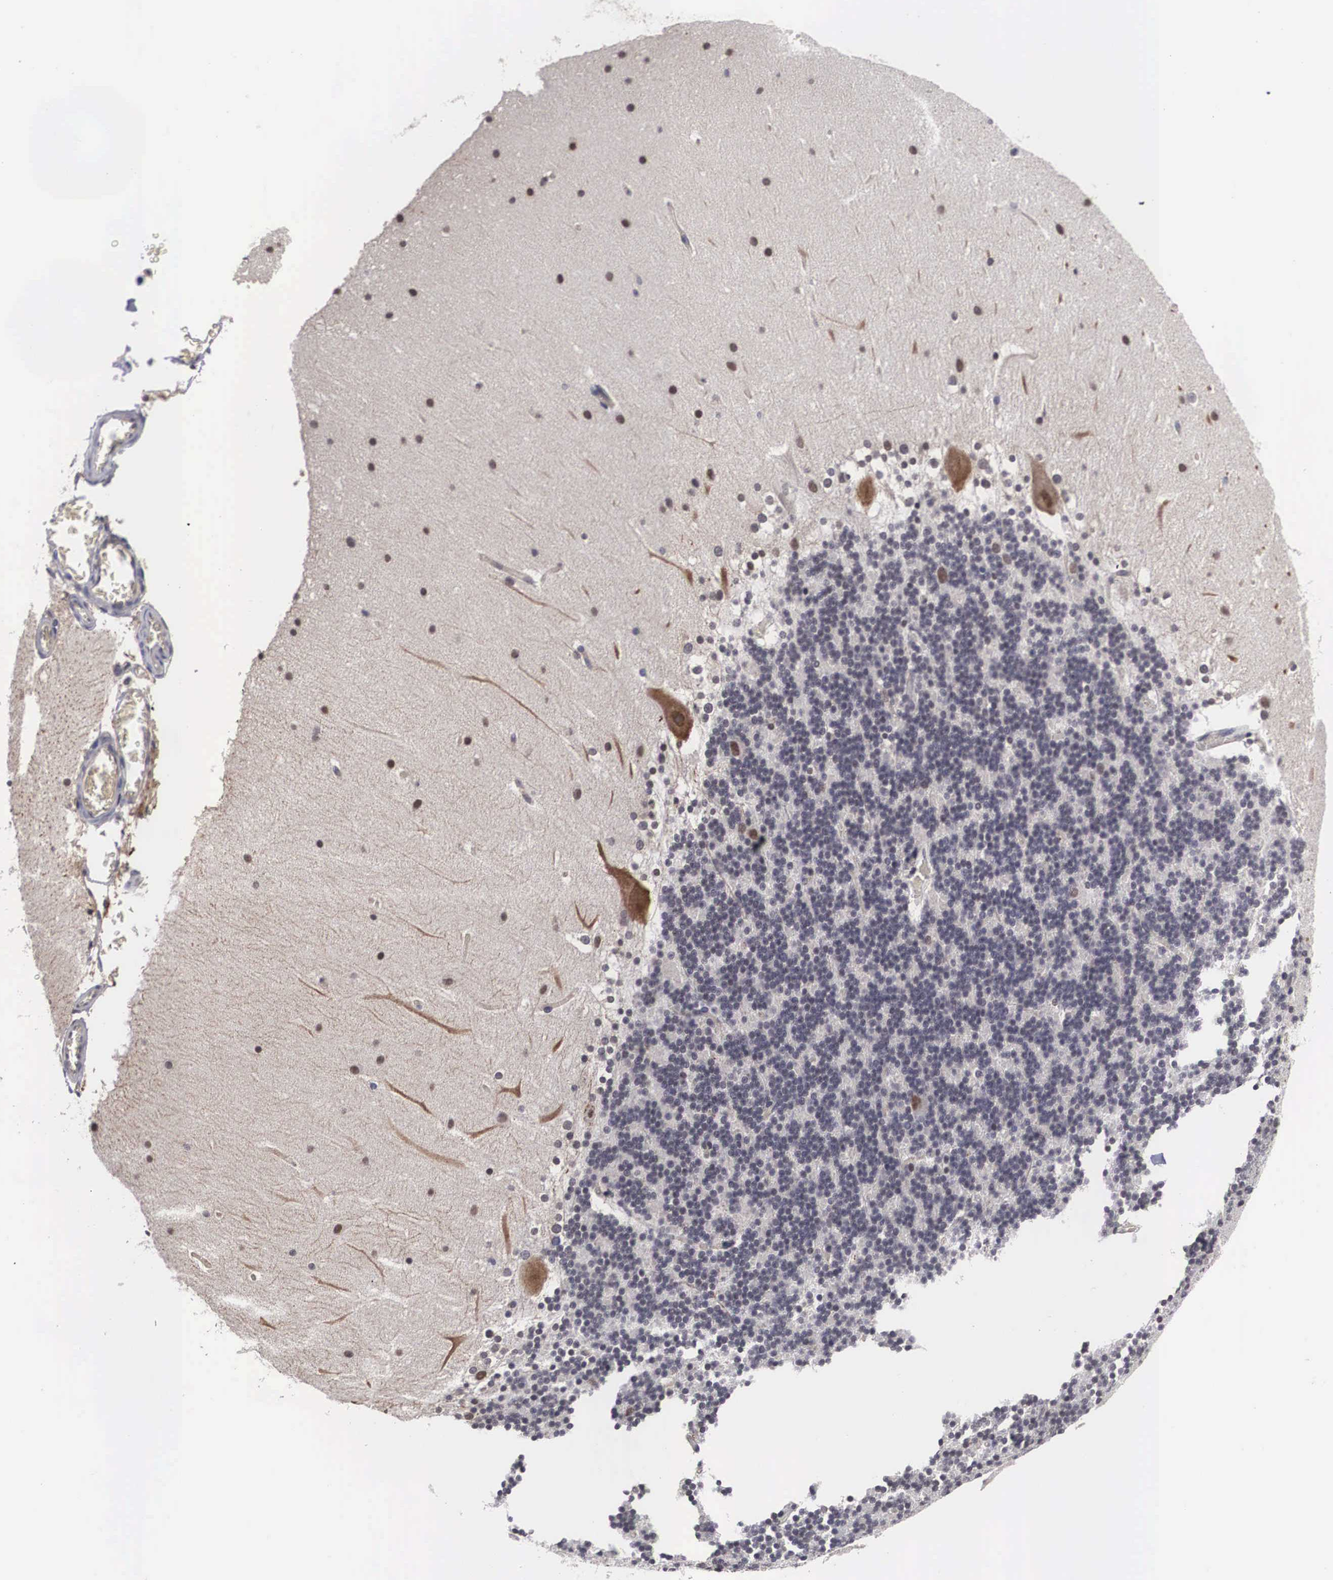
{"staining": {"intensity": "negative", "quantity": "none", "location": "none"}, "tissue": "cerebellum", "cell_type": "Cells in granular layer", "image_type": "normal", "snomed": [{"axis": "morphology", "description": "Normal tissue, NOS"}, {"axis": "topography", "description": "Cerebellum"}], "caption": "Photomicrograph shows no significant protein staining in cells in granular layer of unremarkable cerebellum. (DAB immunohistochemistry with hematoxylin counter stain).", "gene": "OTX2", "patient": {"sex": "female", "age": 19}}